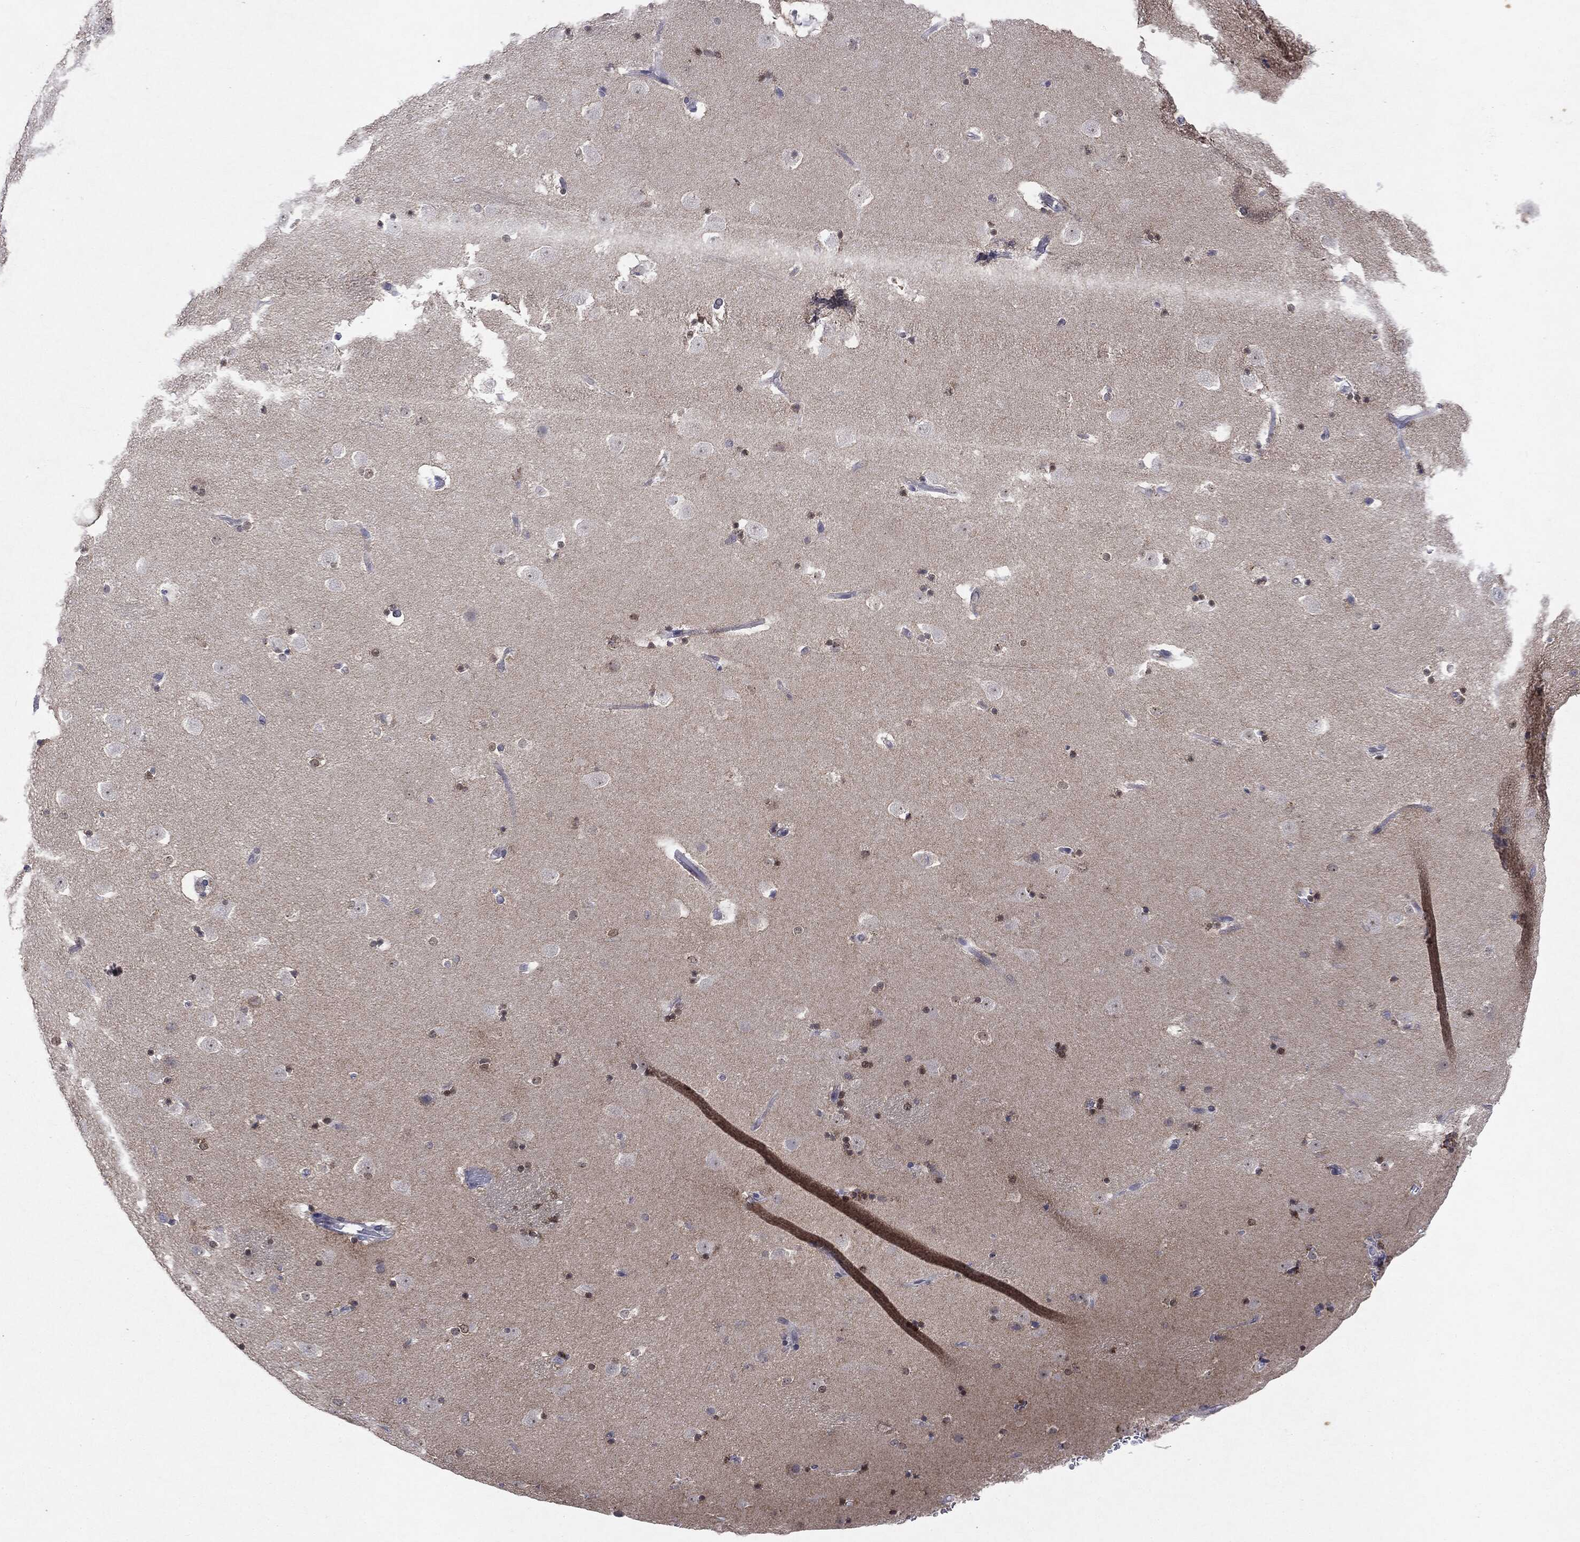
{"staining": {"intensity": "negative", "quantity": "none", "location": "none"}, "tissue": "caudate", "cell_type": "Glial cells", "image_type": "normal", "snomed": [{"axis": "morphology", "description": "Normal tissue, NOS"}, {"axis": "topography", "description": "Lateral ventricle wall"}], "caption": "Human caudate stained for a protein using immunohistochemistry (IHC) exhibits no positivity in glial cells.", "gene": "KIF2C", "patient": {"sex": "male", "age": 51}}